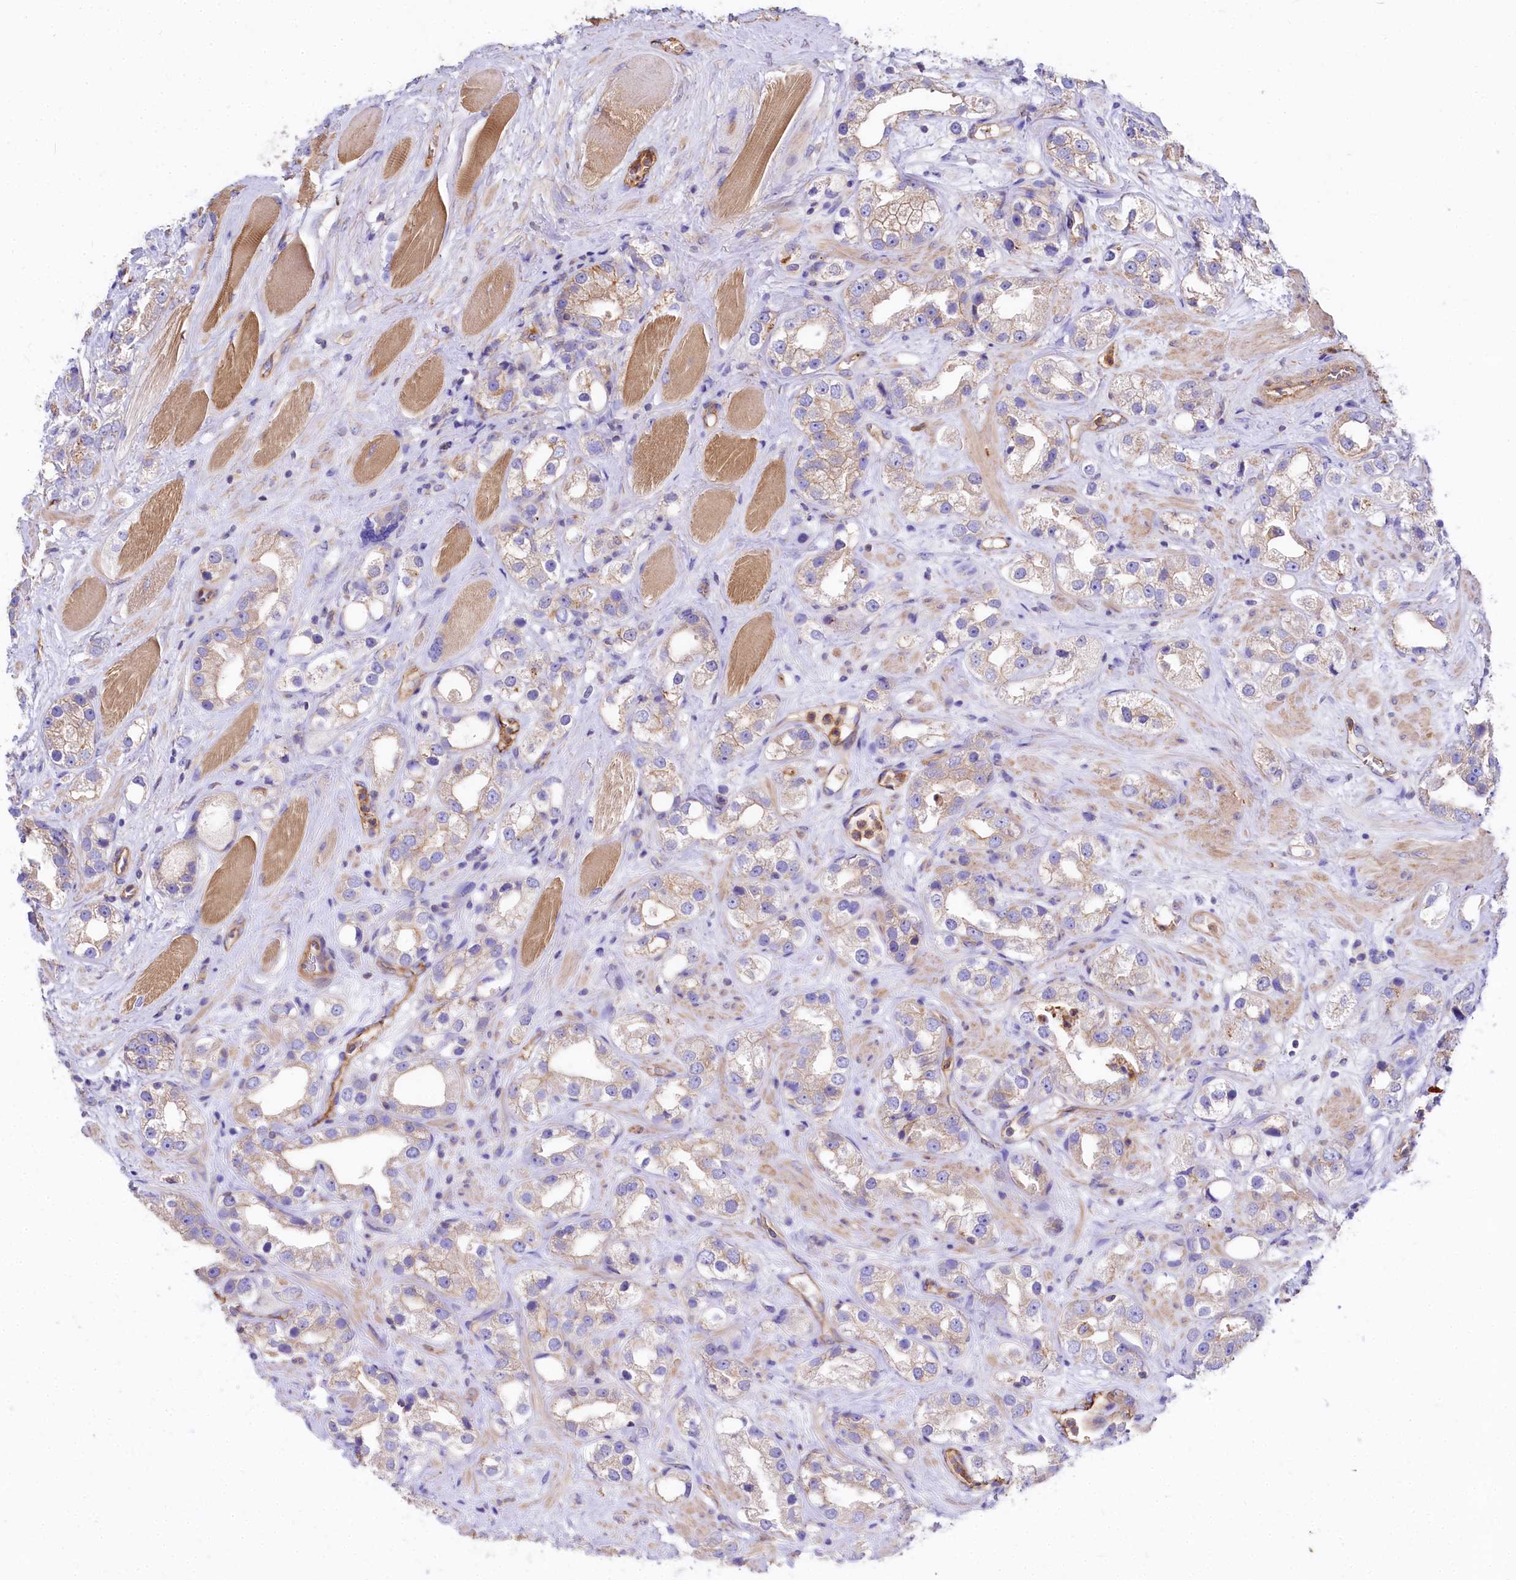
{"staining": {"intensity": "moderate", "quantity": "<25%", "location": "cytoplasmic/membranous"}, "tissue": "prostate cancer", "cell_type": "Tumor cells", "image_type": "cancer", "snomed": [{"axis": "morphology", "description": "Adenocarcinoma, NOS"}, {"axis": "topography", "description": "Prostate"}], "caption": "A low amount of moderate cytoplasmic/membranous positivity is identified in about <25% of tumor cells in prostate adenocarcinoma tissue.", "gene": "FCHSD2", "patient": {"sex": "male", "age": 79}}